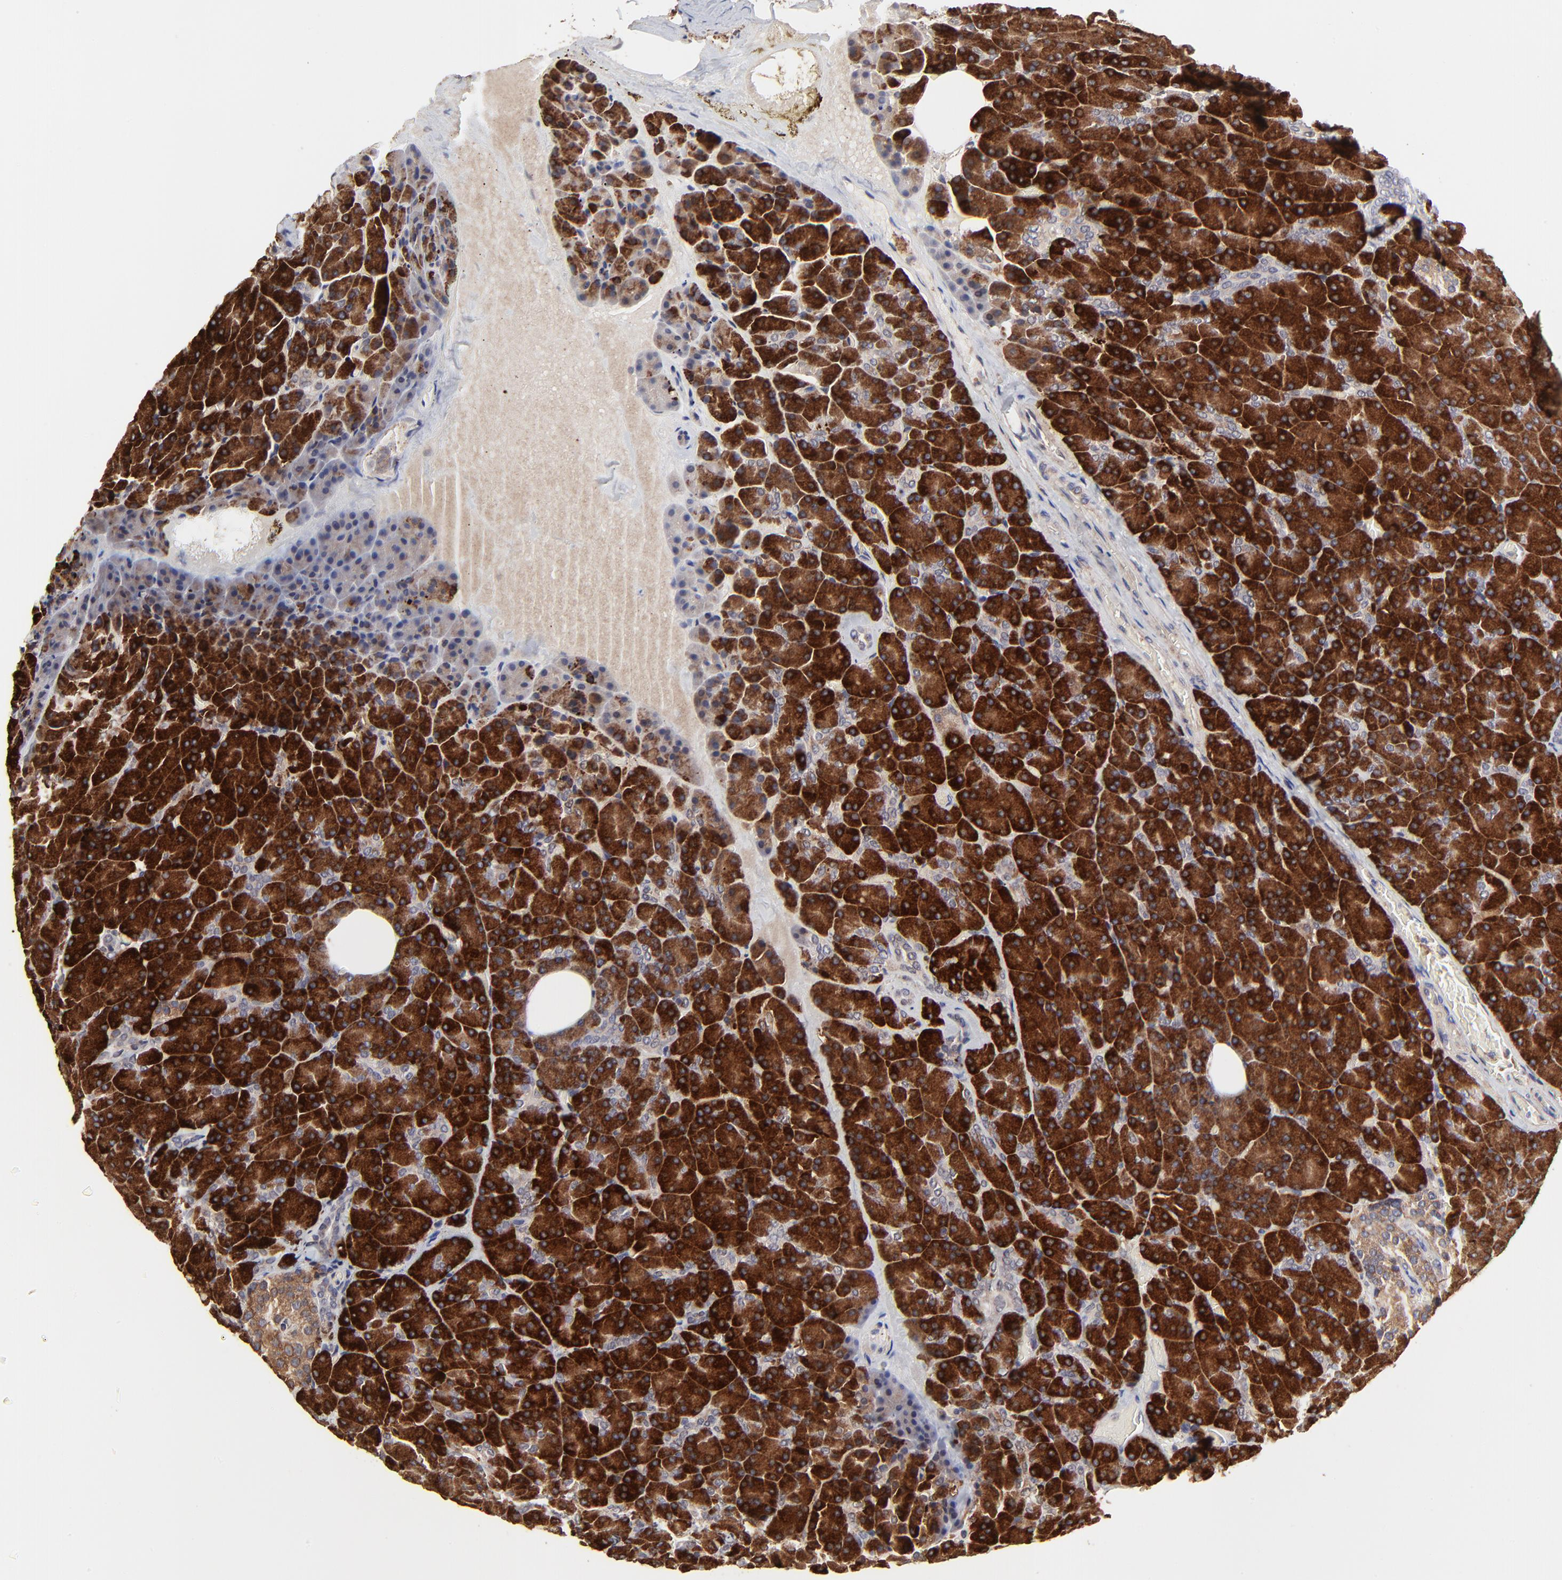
{"staining": {"intensity": "strong", "quantity": ">75%", "location": "cytoplasmic/membranous"}, "tissue": "pancreas", "cell_type": "Exocrine glandular cells", "image_type": "normal", "snomed": [{"axis": "morphology", "description": "Normal tissue, NOS"}, {"axis": "topography", "description": "Pancreas"}], "caption": "IHC photomicrograph of unremarkable pancreas stained for a protein (brown), which exhibits high levels of strong cytoplasmic/membranous expression in about >75% of exocrine glandular cells.", "gene": "ELP2", "patient": {"sex": "female", "age": 35}}